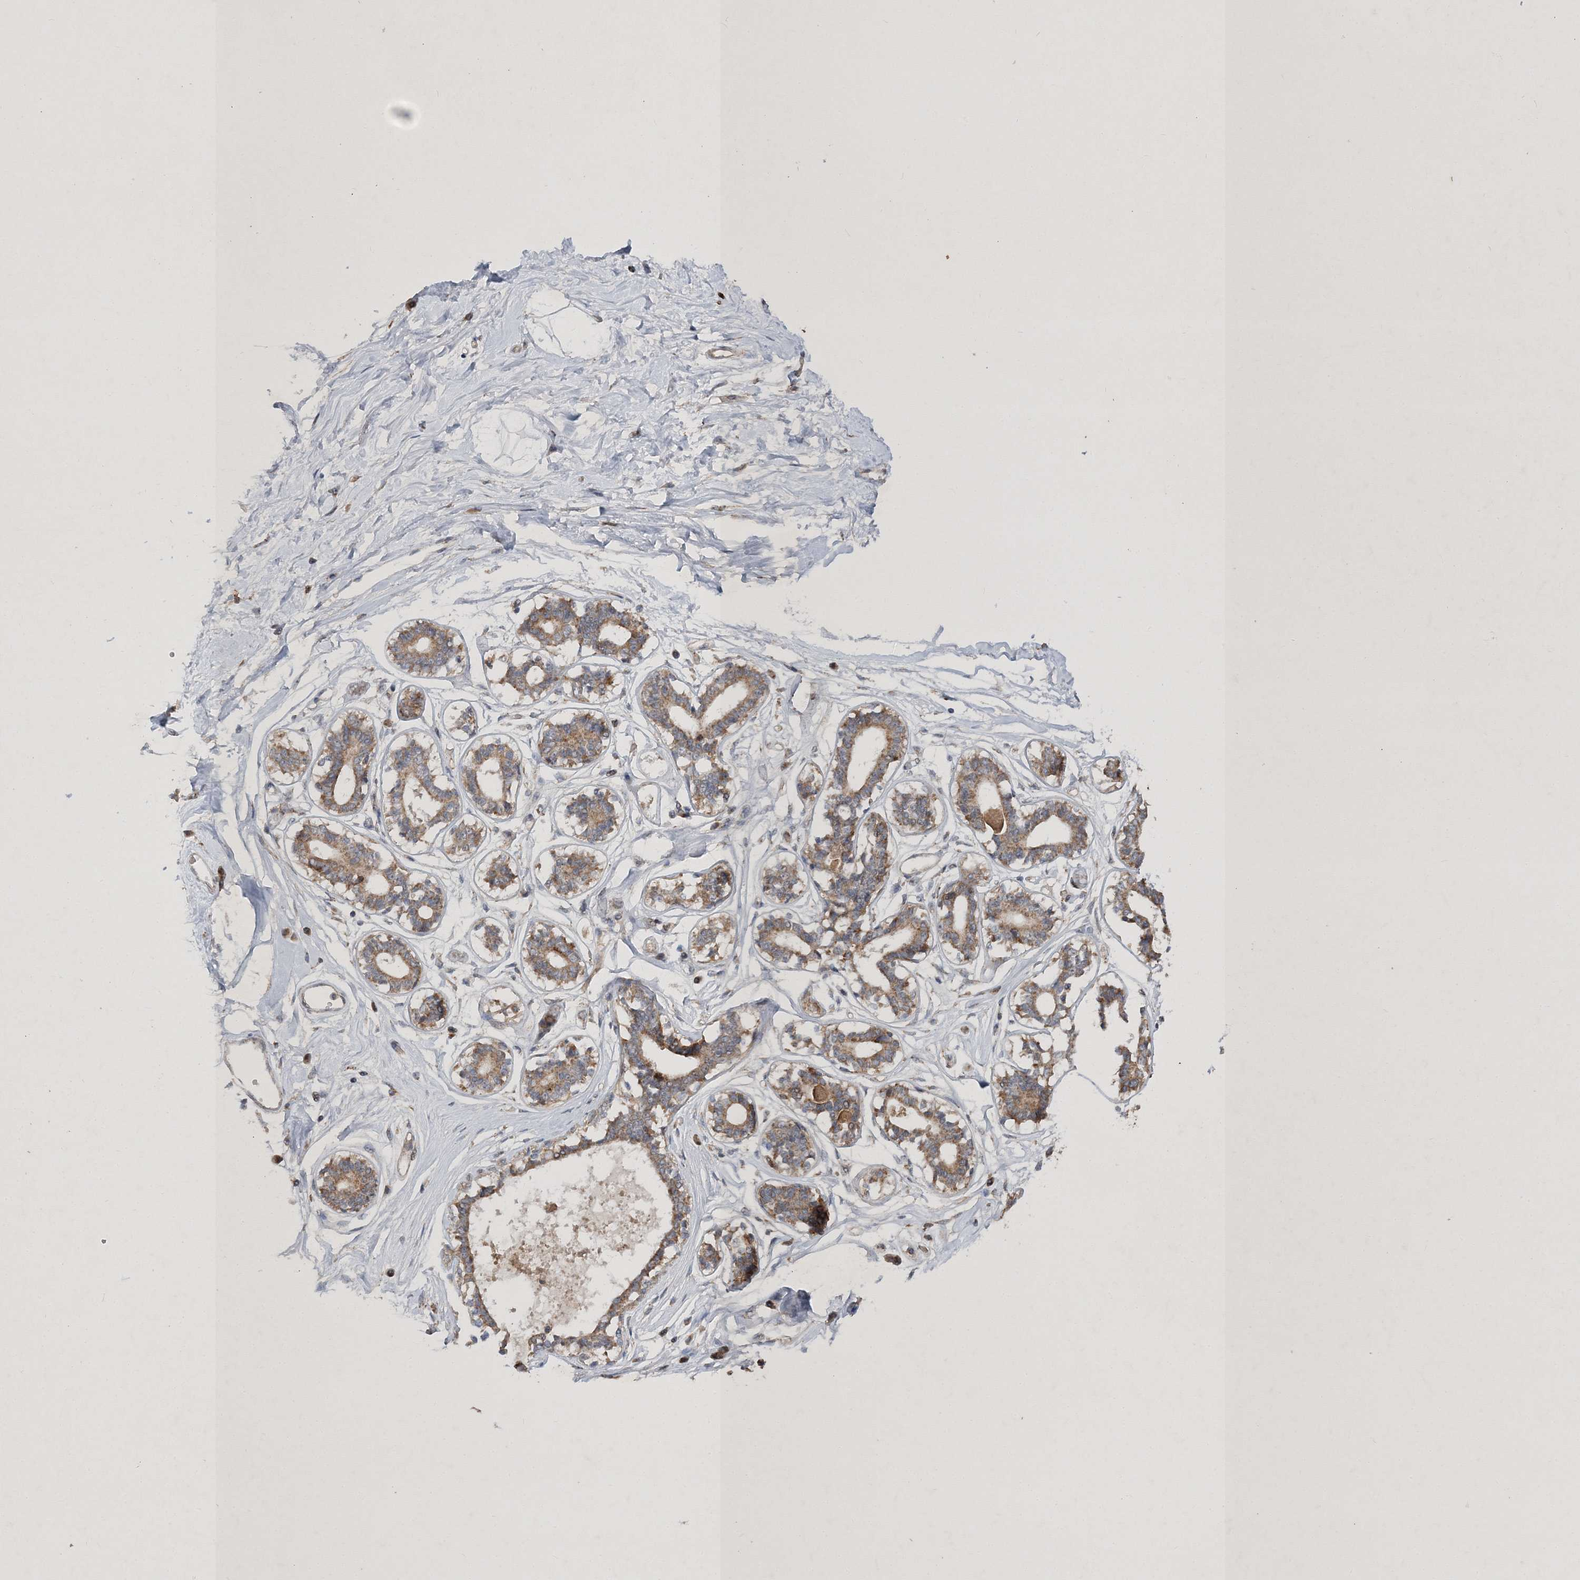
{"staining": {"intensity": "weak", "quantity": ">75%", "location": "cytoplasmic/membranous"}, "tissue": "breast", "cell_type": "Adipocytes", "image_type": "normal", "snomed": [{"axis": "morphology", "description": "Normal tissue, NOS"}, {"axis": "topography", "description": "Breast"}], "caption": "Immunohistochemical staining of benign human breast reveals low levels of weak cytoplasmic/membranous staining in about >75% of adipocytes.", "gene": "SCRN3", "patient": {"sex": "female", "age": 45}}